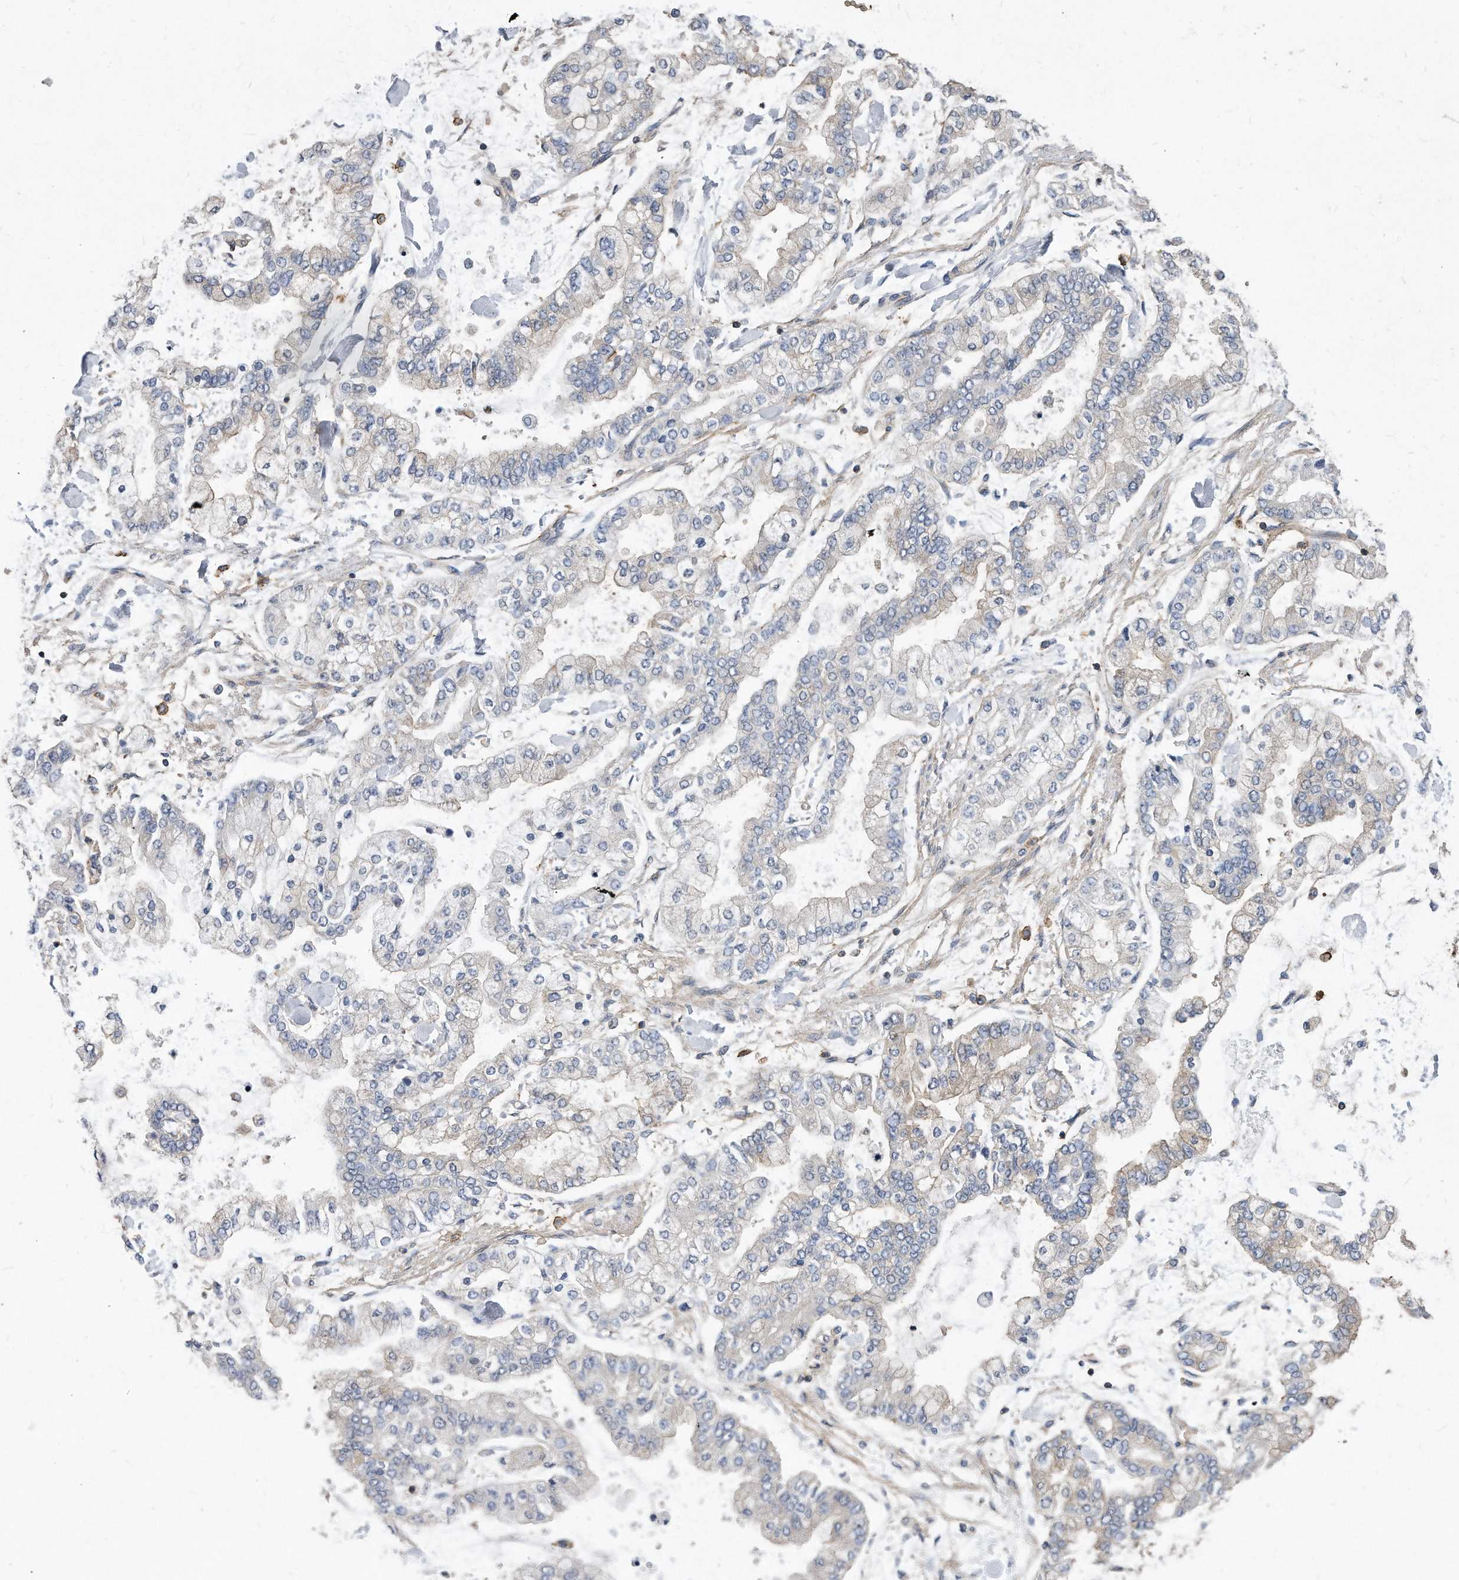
{"staining": {"intensity": "negative", "quantity": "none", "location": "none"}, "tissue": "stomach cancer", "cell_type": "Tumor cells", "image_type": "cancer", "snomed": [{"axis": "morphology", "description": "Normal tissue, NOS"}, {"axis": "morphology", "description": "Adenocarcinoma, NOS"}, {"axis": "topography", "description": "Stomach, upper"}, {"axis": "topography", "description": "Stomach"}], "caption": "An image of human stomach adenocarcinoma is negative for staining in tumor cells.", "gene": "ATG5", "patient": {"sex": "male", "age": 76}}